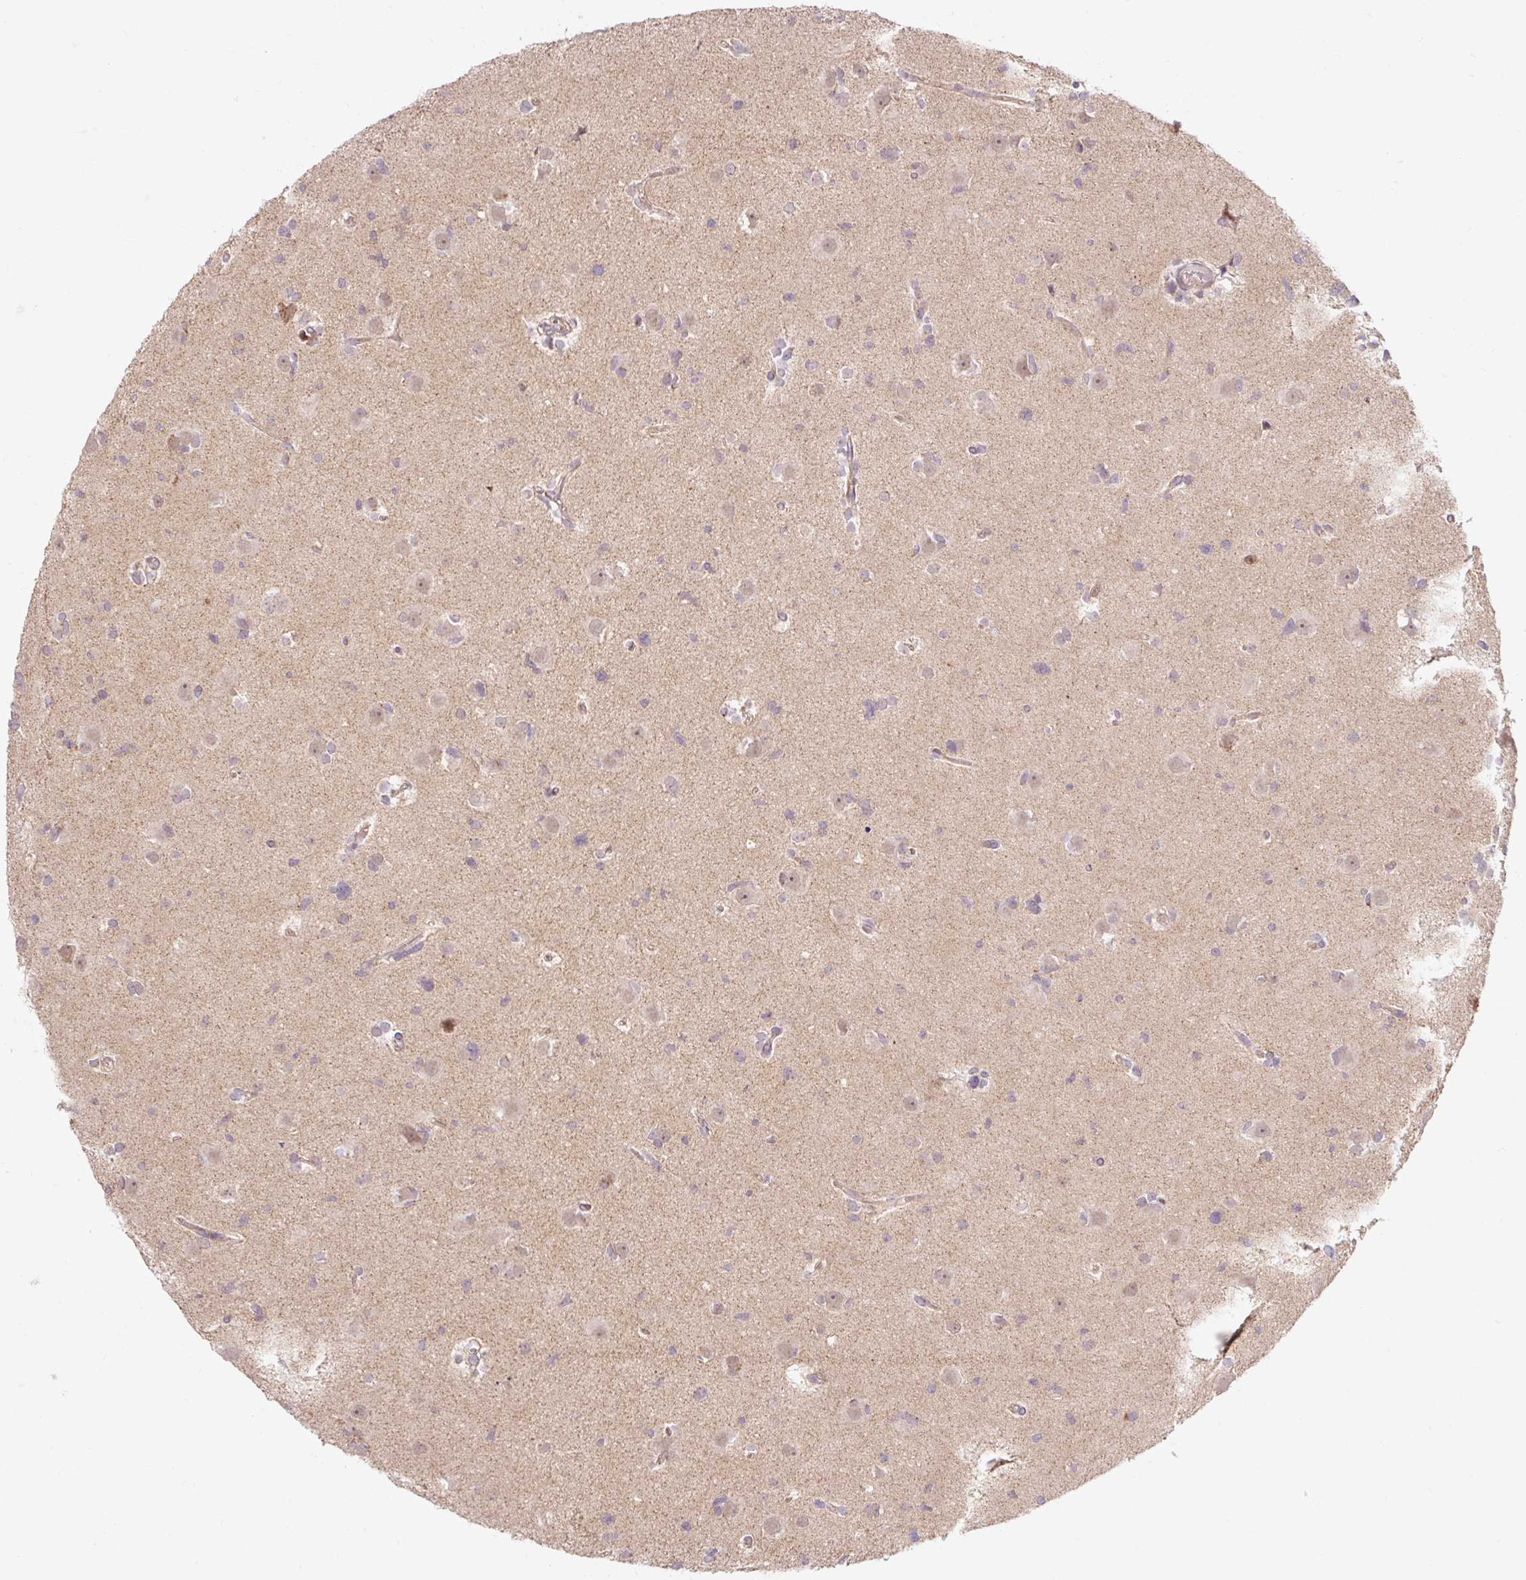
{"staining": {"intensity": "negative", "quantity": "none", "location": "none"}, "tissue": "glioma", "cell_type": "Tumor cells", "image_type": "cancer", "snomed": [{"axis": "morphology", "description": "Glioma, malignant, High grade"}, {"axis": "topography", "description": "Brain"}], "caption": "Photomicrograph shows no protein expression in tumor cells of glioma tissue.", "gene": "TRIAP1", "patient": {"sex": "male", "age": 23}}